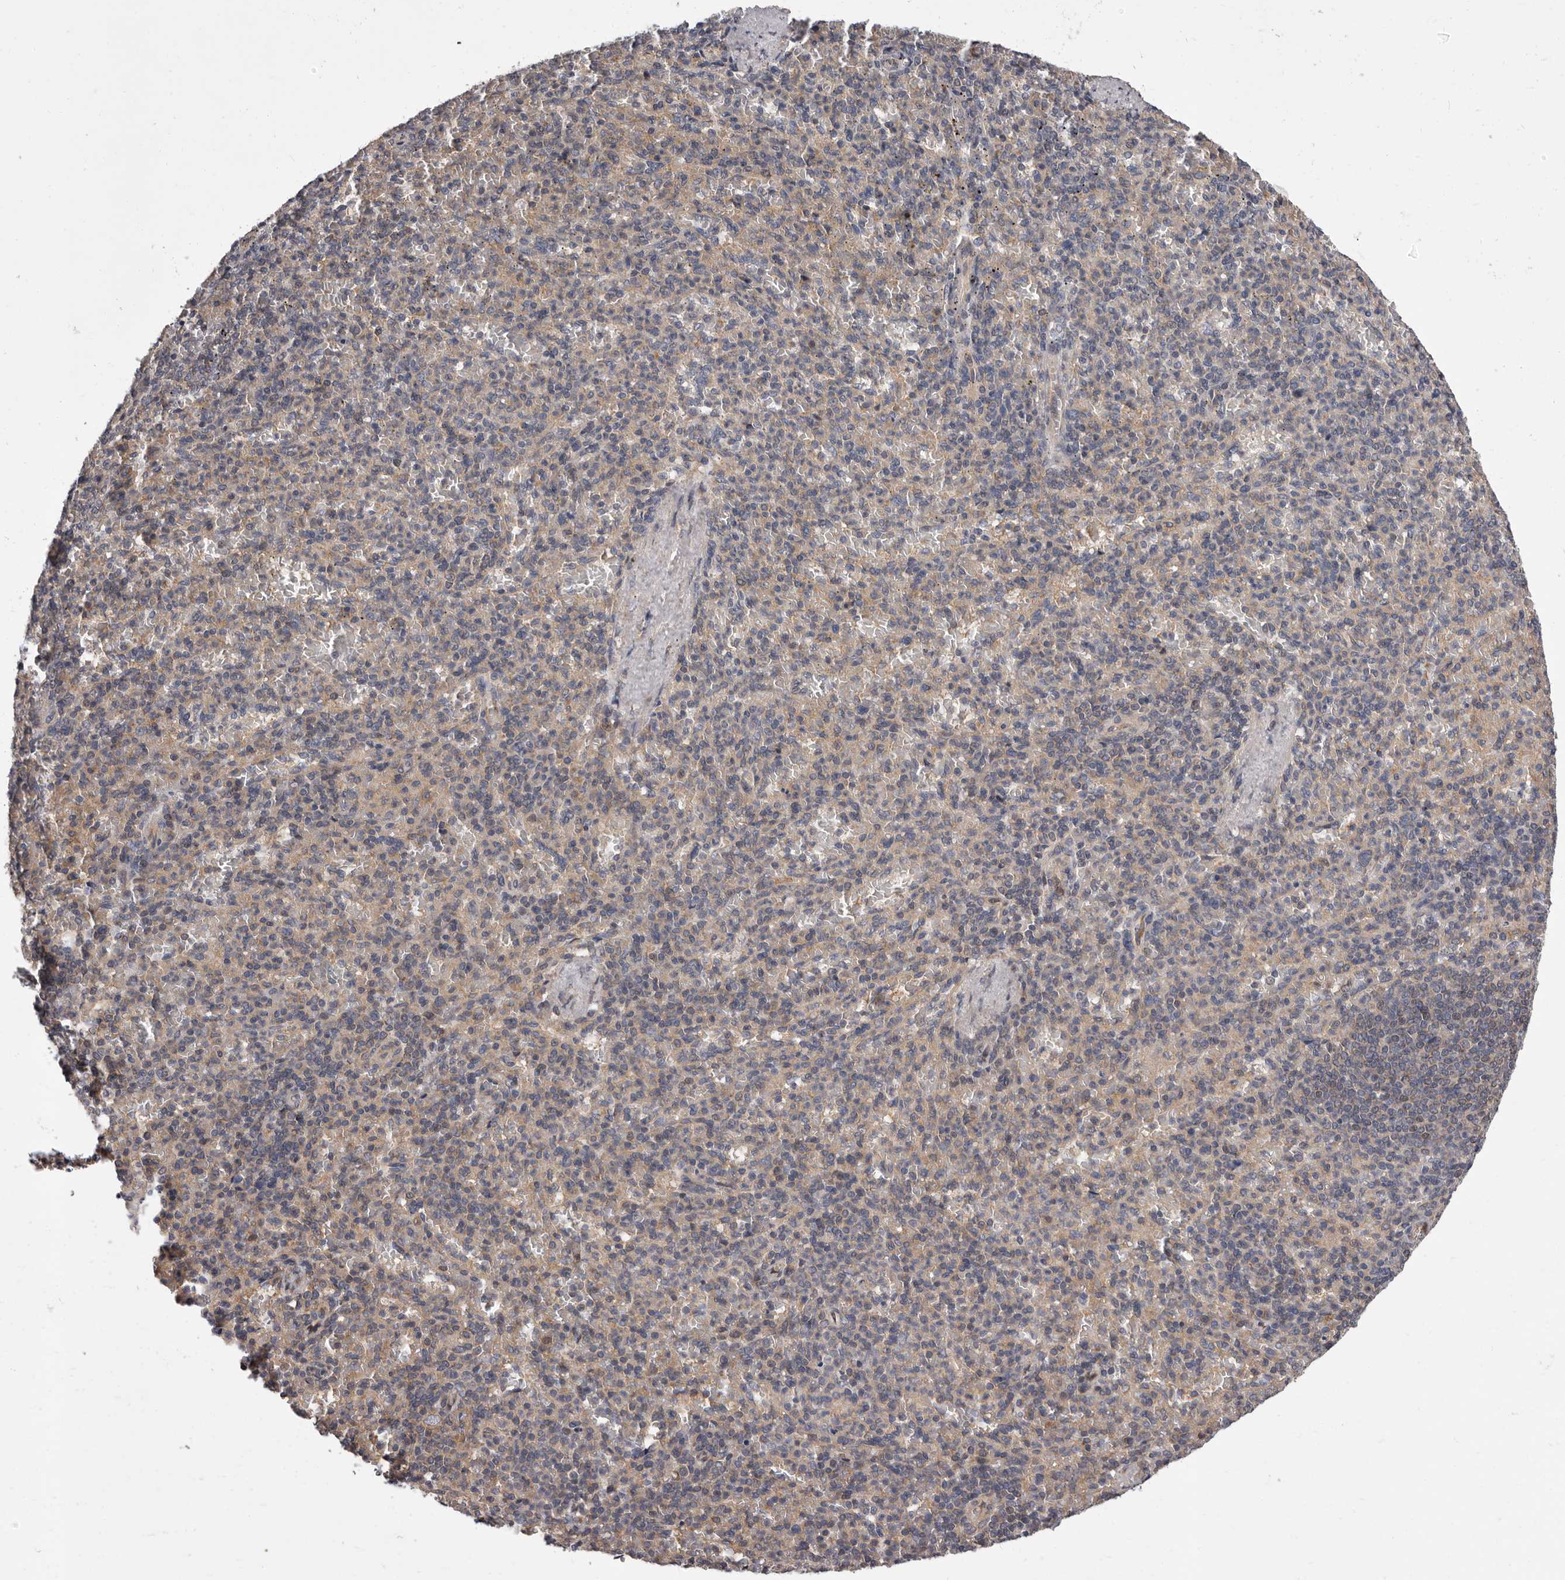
{"staining": {"intensity": "negative", "quantity": "none", "location": "none"}, "tissue": "spleen", "cell_type": "Cells in red pulp", "image_type": "normal", "snomed": [{"axis": "morphology", "description": "Normal tissue, NOS"}, {"axis": "topography", "description": "Spleen"}], "caption": "This is an IHC histopathology image of unremarkable human spleen. There is no staining in cells in red pulp.", "gene": "VPS37A", "patient": {"sex": "female", "age": 74}}